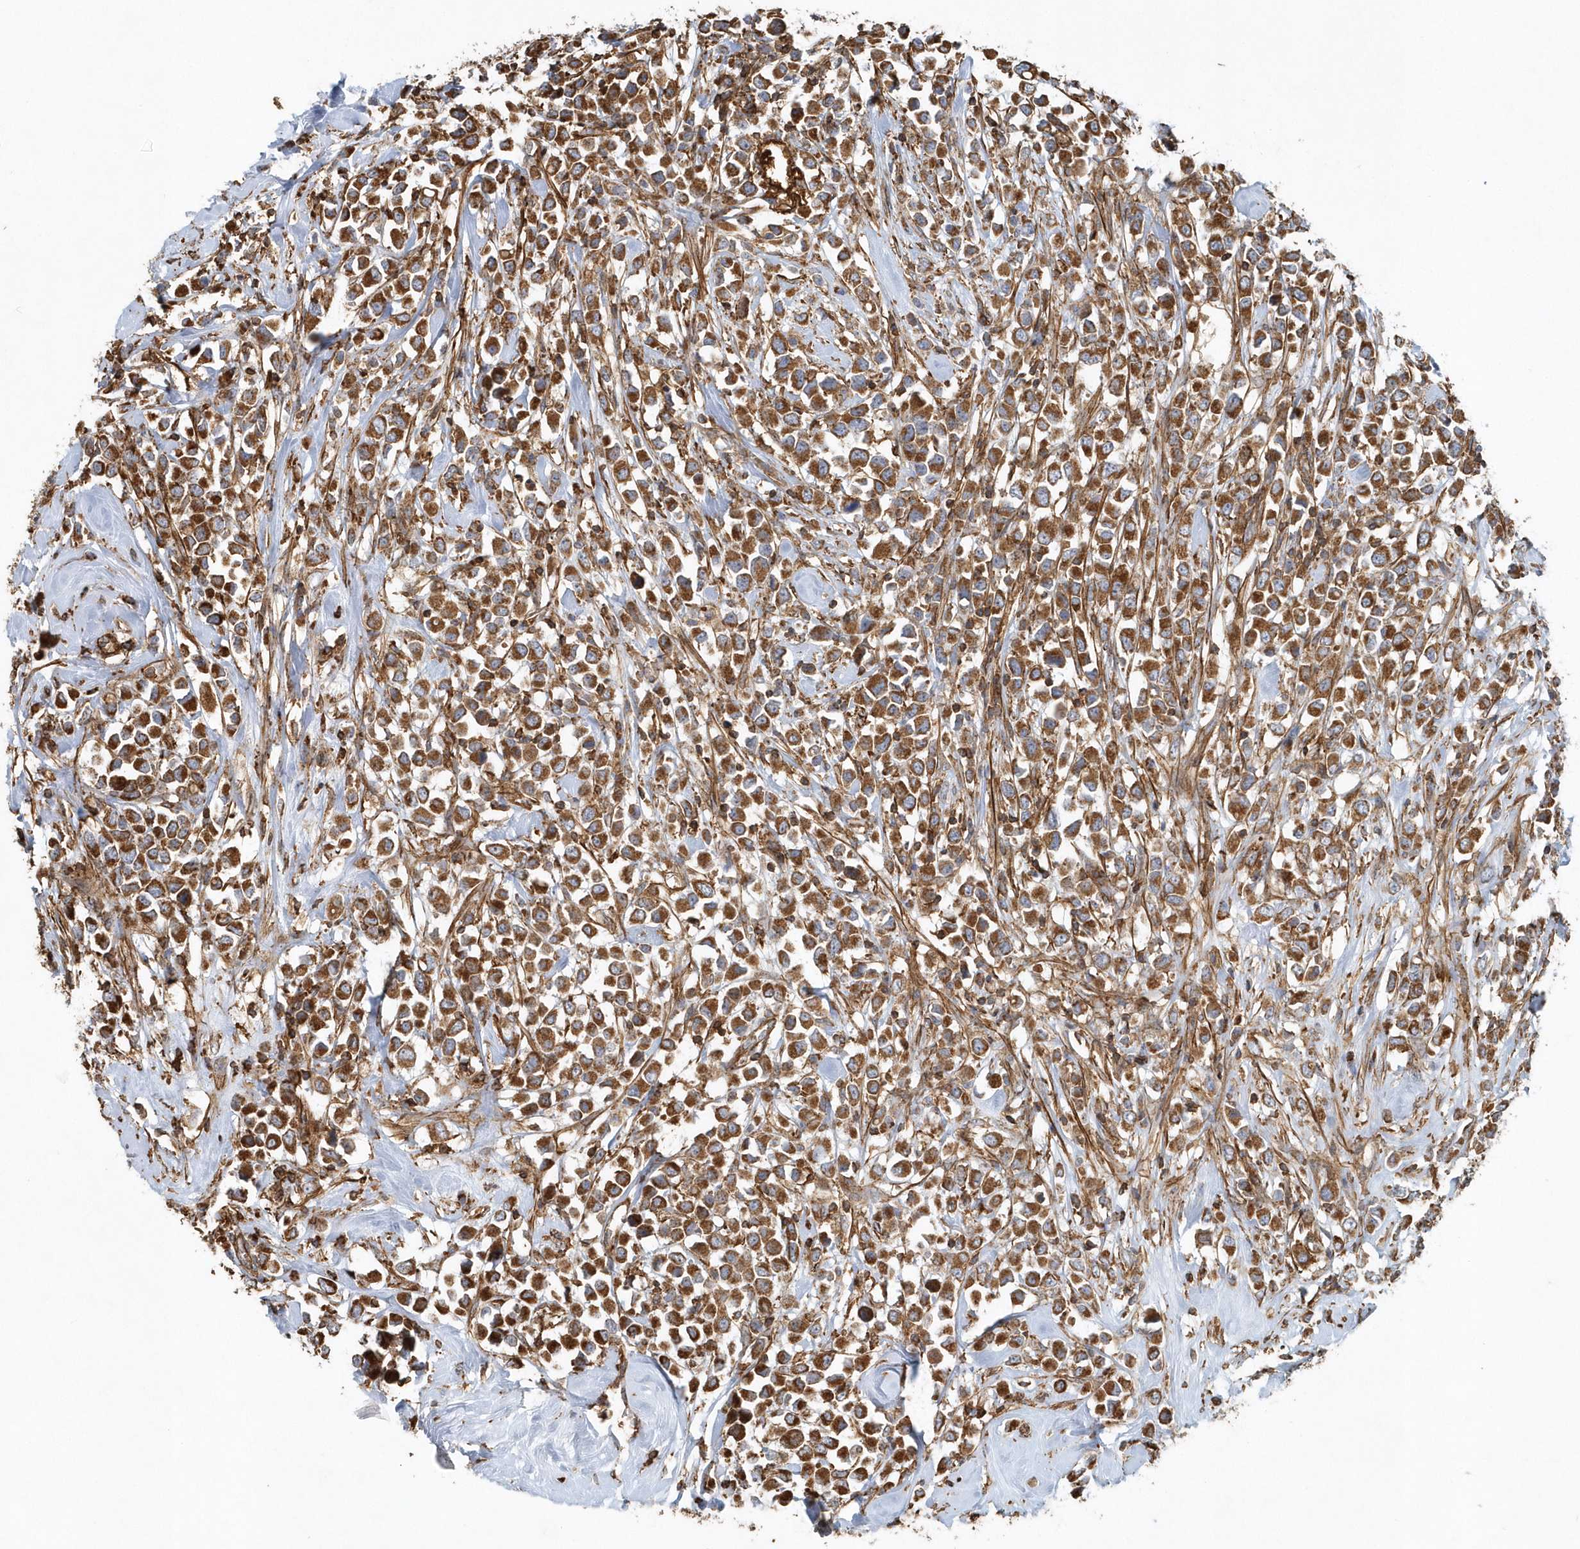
{"staining": {"intensity": "moderate", "quantity": ">75%", "location": "cytoplasmic/membranous"}, "tissue": "breast cancer", "cell_type": "Tumor cells", "image_type": "cancer", "snomed": [{"axis": "morphology", "description": "Duct carcinoma"}, {"axis": "topography", "description": "Breast"}], "caption": "IHC image of breast cancer stained for a protein (brown), which demonstrates medium levels of moderate cytoplasmic/membranous positivity in approximately >75% of tumor cells.", "gene": "MMUT", "patient": {"sex": "female", "age": 61}}